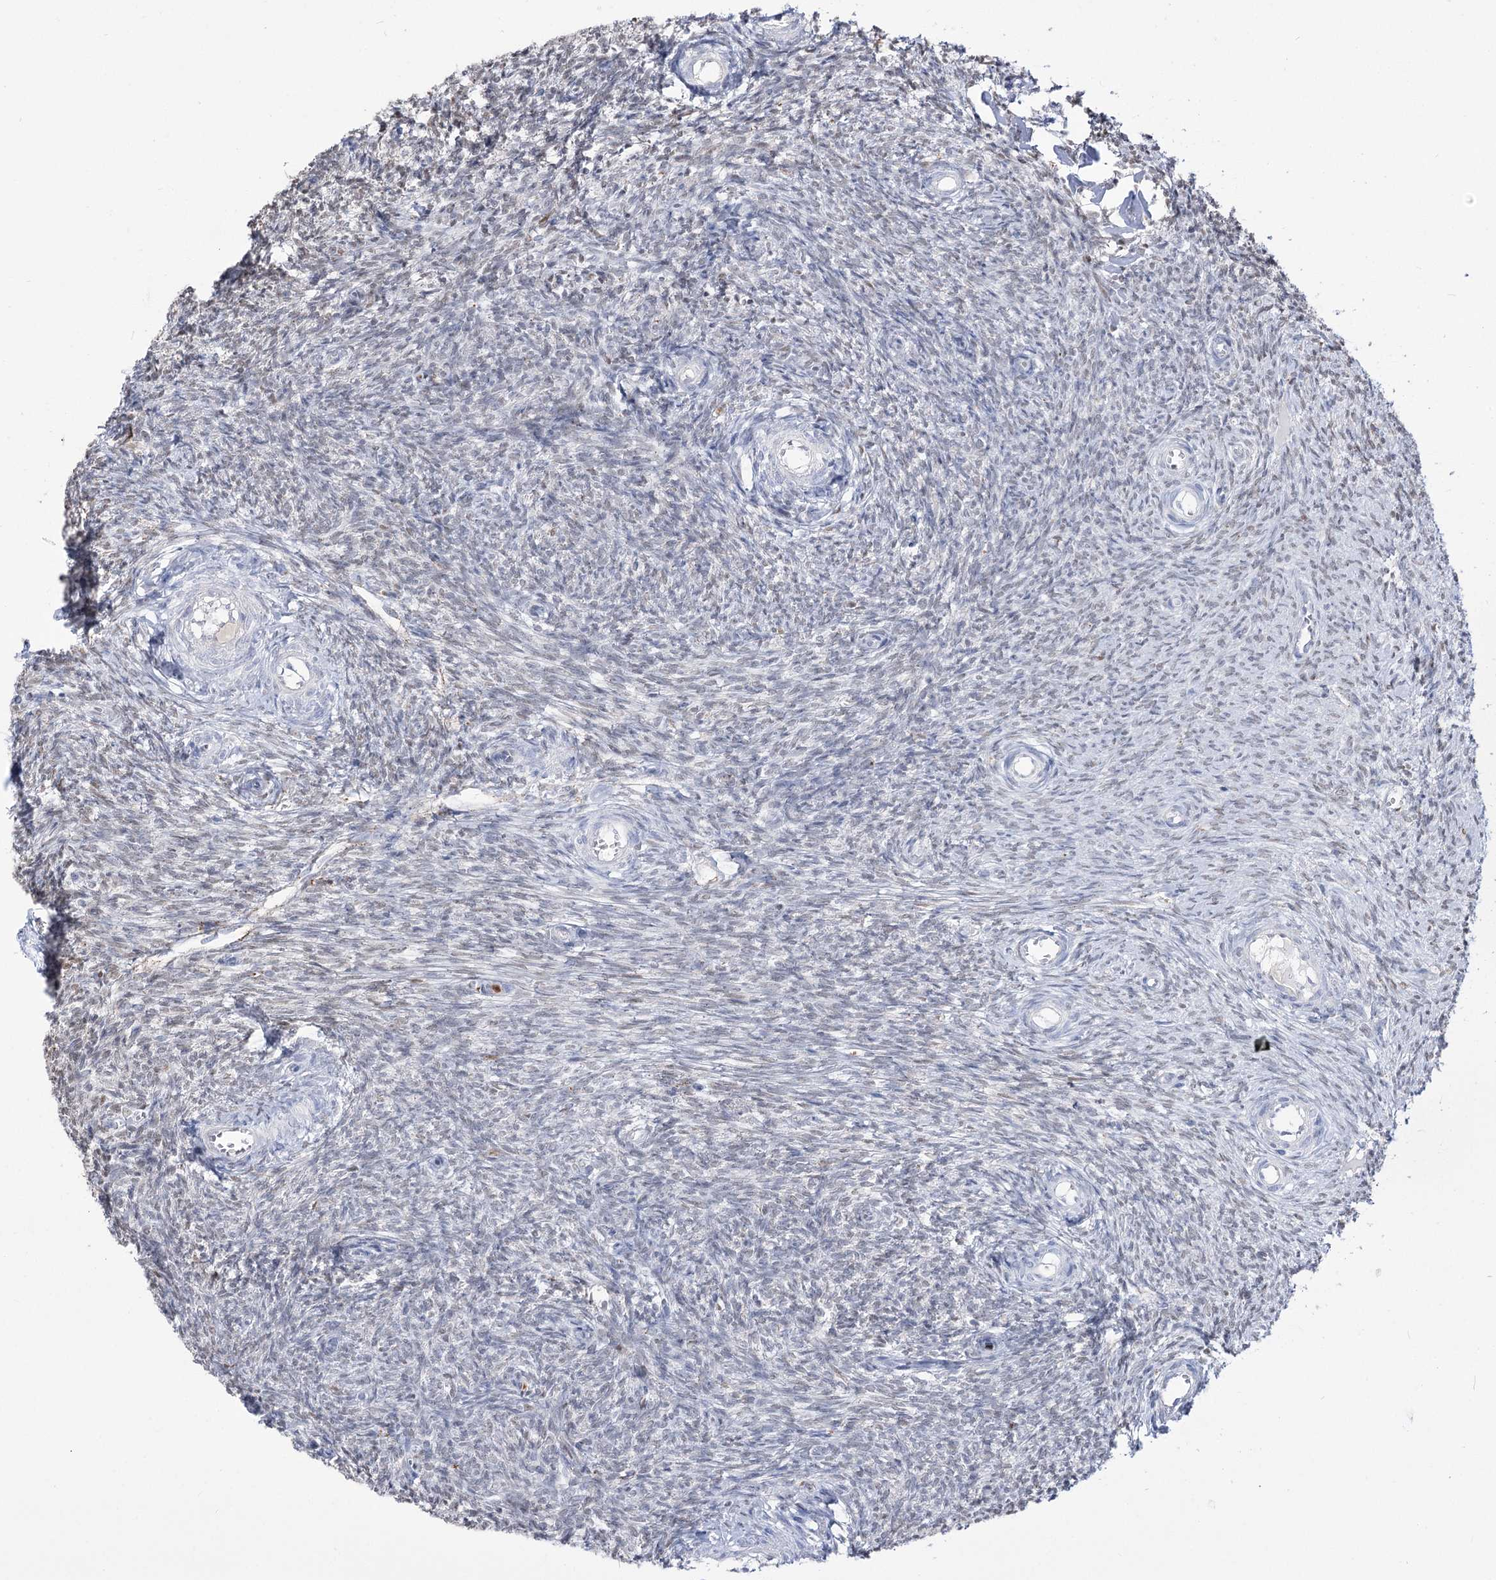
{"staining": {"intensity": "negative", "quantity": "none", "location": "none"}, "tissue": "ovary", "cell_type": "Ovarian stroma cells", "image_type": "normal", "snomed": [{"axis": "morphology", "description": "Normal tissue, NOS"}, {"axis": "topography", "description": "Ovary"}], "caption": "Immunohistochemical staining of normal ovary reveals no significant expression in ovarian stroma cells.", "gene": "SIAE", "patient": {"sex": "female", "age": 44}}